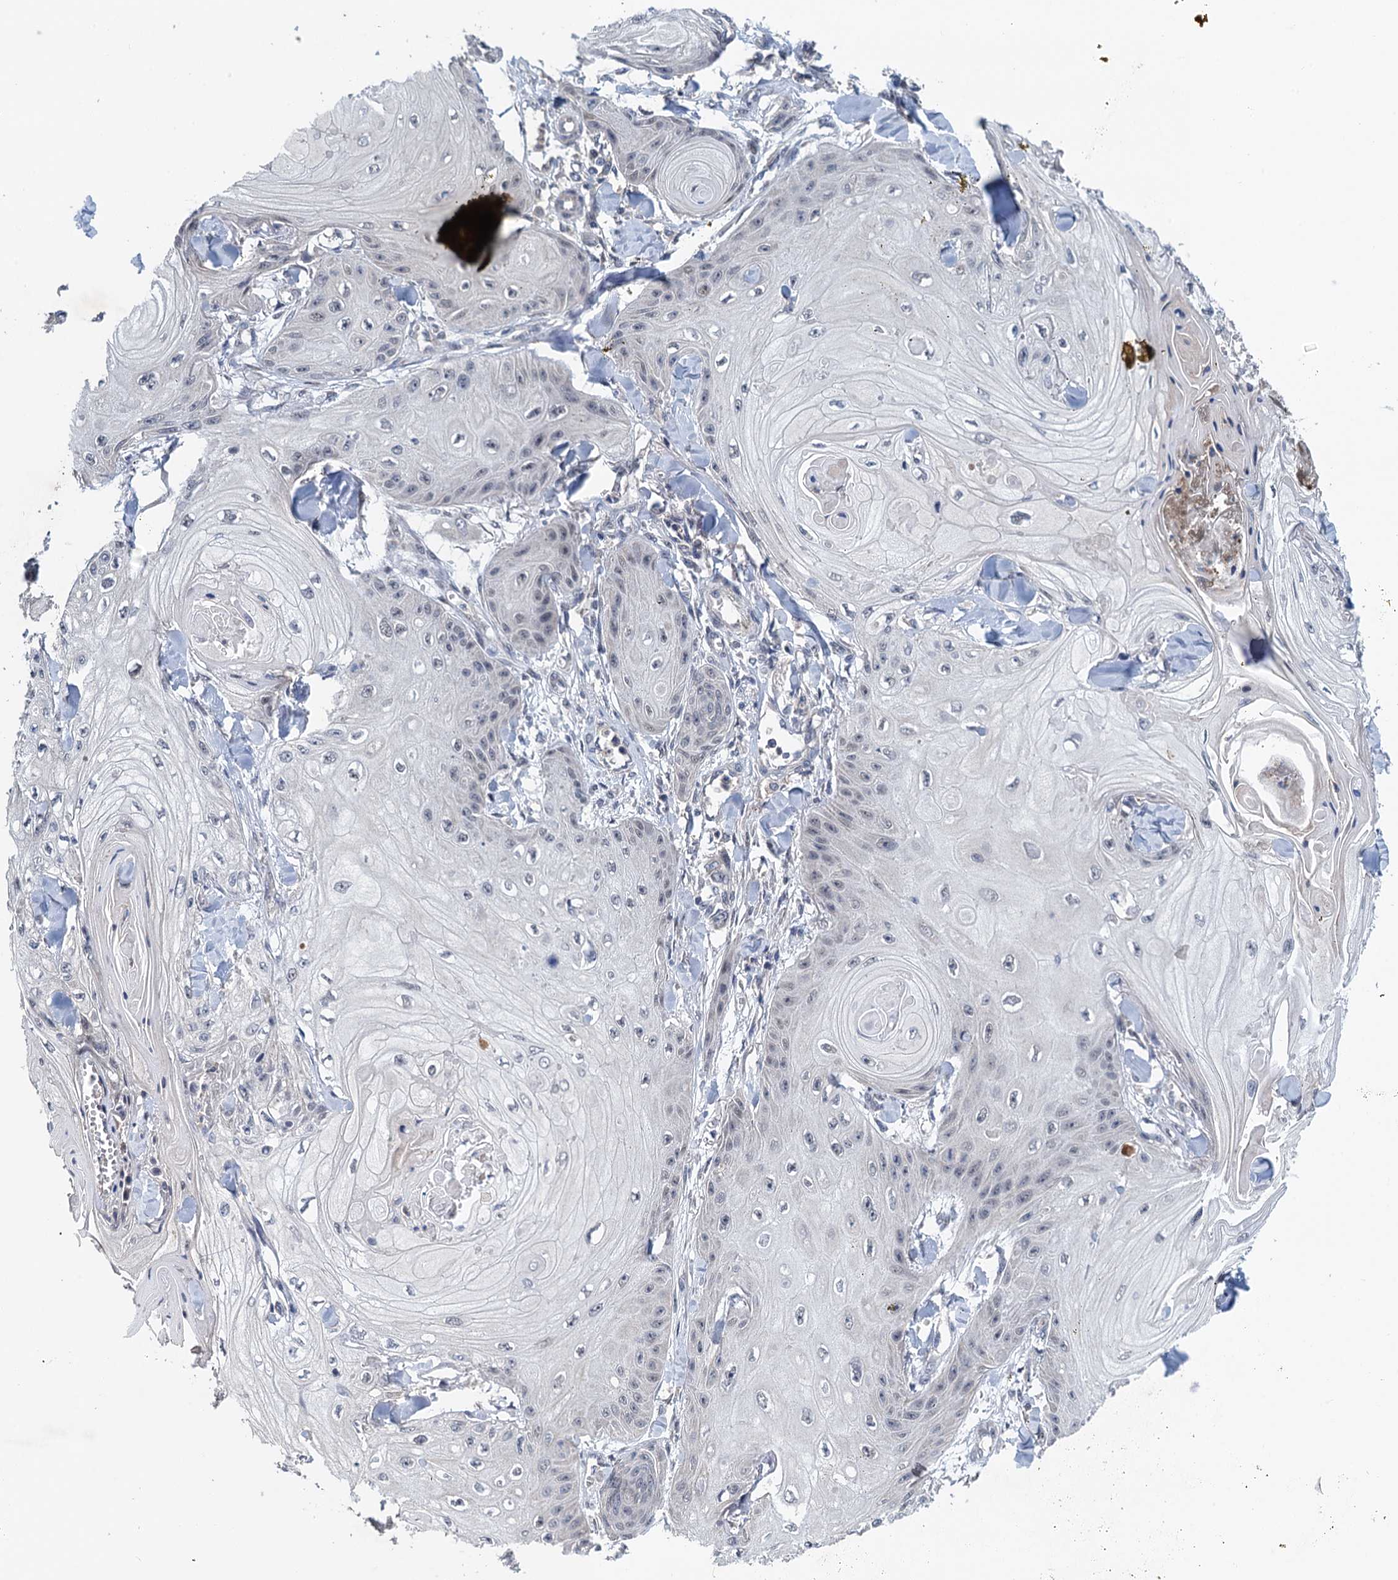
{"staining": {"intensity": "negative", "quantity": "none", "location": "none"}, "tissue": "skin cancer", "cell_type": "Tumor cells", "image_type": "cancer", "snomed": [{"axis": "morphology", "description": "Squamous cell carcinoma, NOS"}, {"axis": "topography", "description": "Skin"}], "caption": "An IHC photomicrograph of squamous cell carcinoma (skin) is shown. There is no staining in tumor cells of squamous cell carcinoma (skin). (Brightfield microscopy of DAB IHC at high magnification).", "gene": "MDM1", "patient": {"sex": "male", "age": 74}}